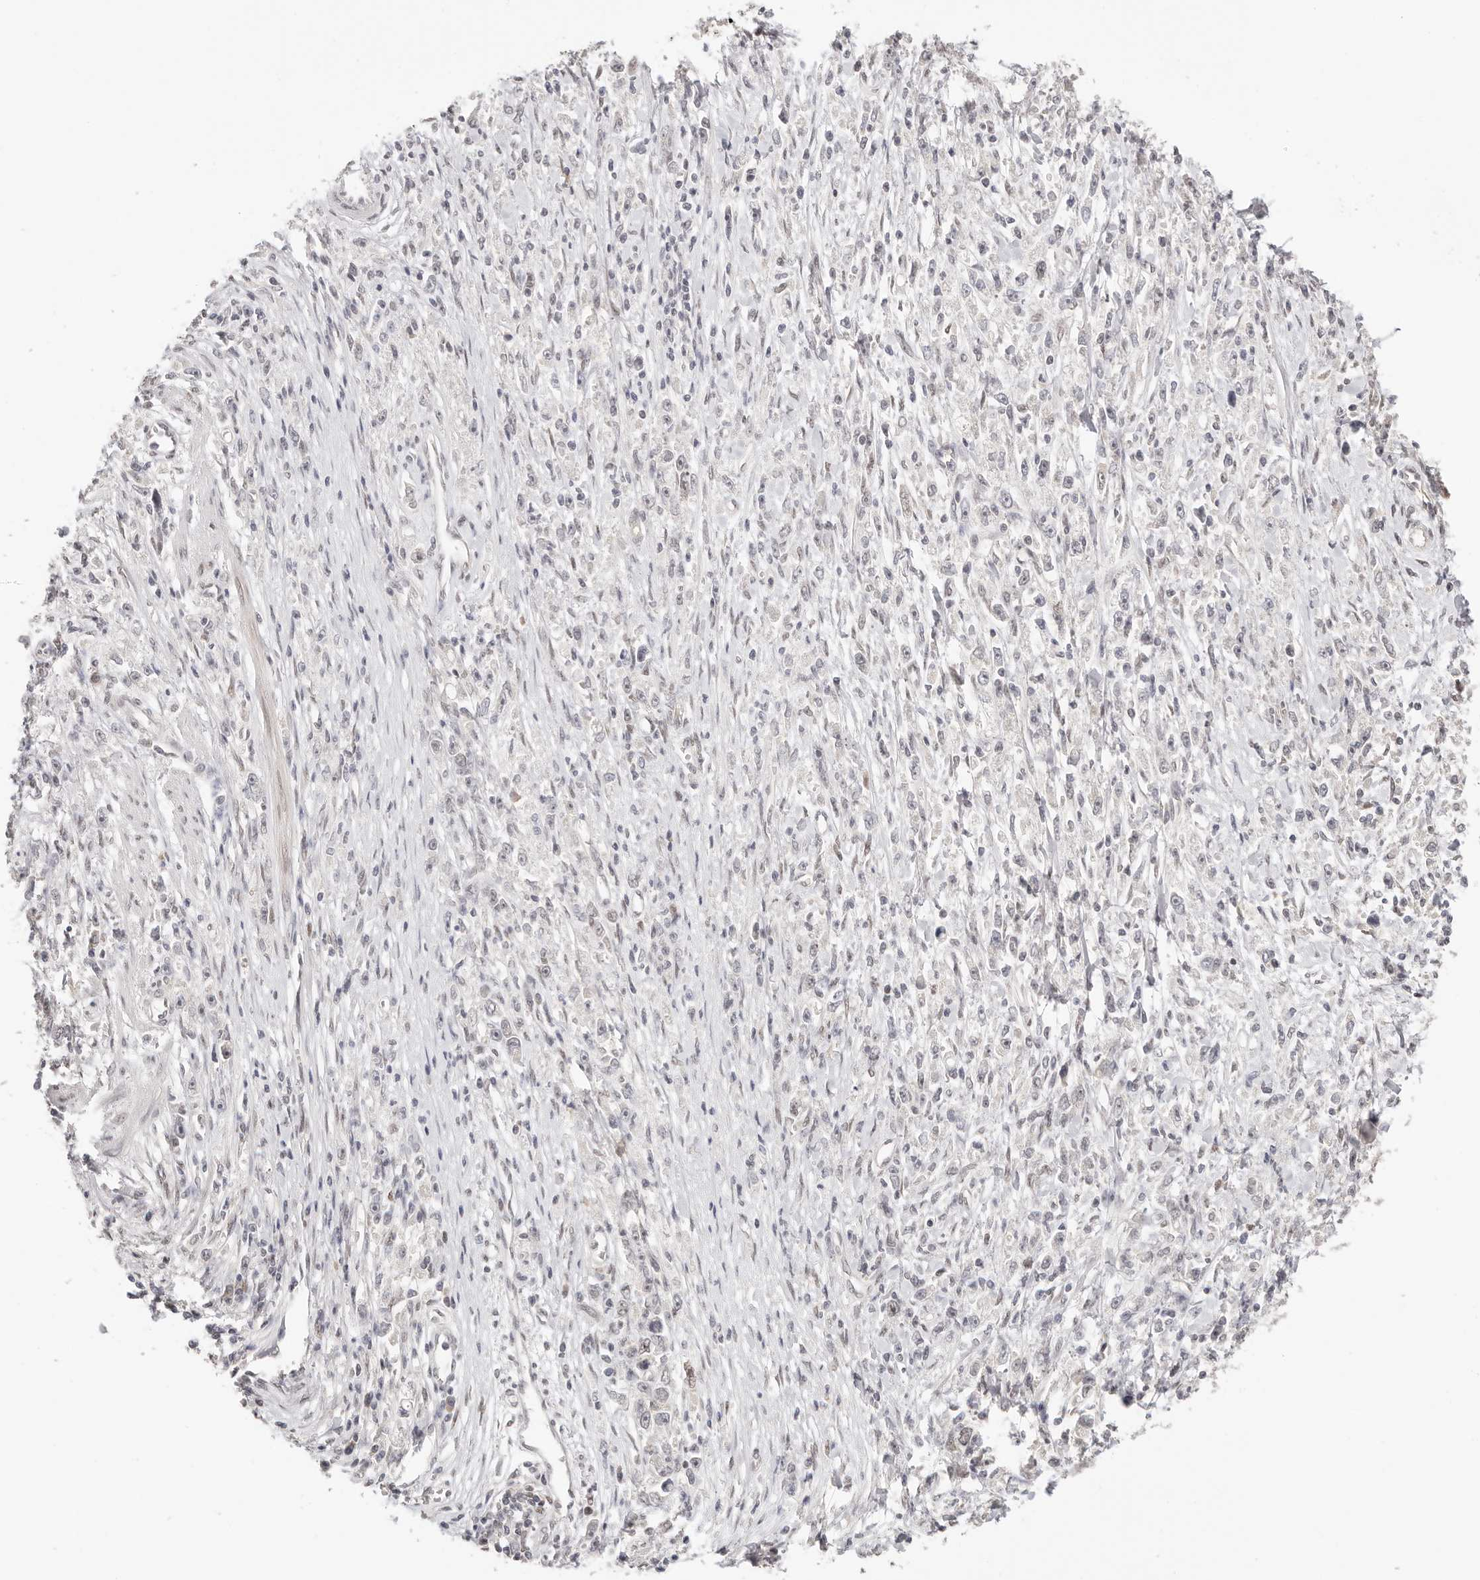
{"staining": {"intensity": "negative", "quantity": "none", "location": "none"}, "tissue": "stomach cancer", "cell_type": "Tumor cells", "image_type": "cancer", "snomed": [{"axis": "morphology", "description": "Adenocarcinoma, NOS"}, {"axis": "topography", "description": "Stomach"}], "caption": "High magnification brightfield microscopy of stomach cancer (adenocarcinoma) stained with DAB (3,3'-diaminobenzidine) (brown) and counterstained with hematoxylin (blue): tumor cells show no significant positivity.", "gene": "RFC3", "patient": {"sex": "female", "age": 59}}